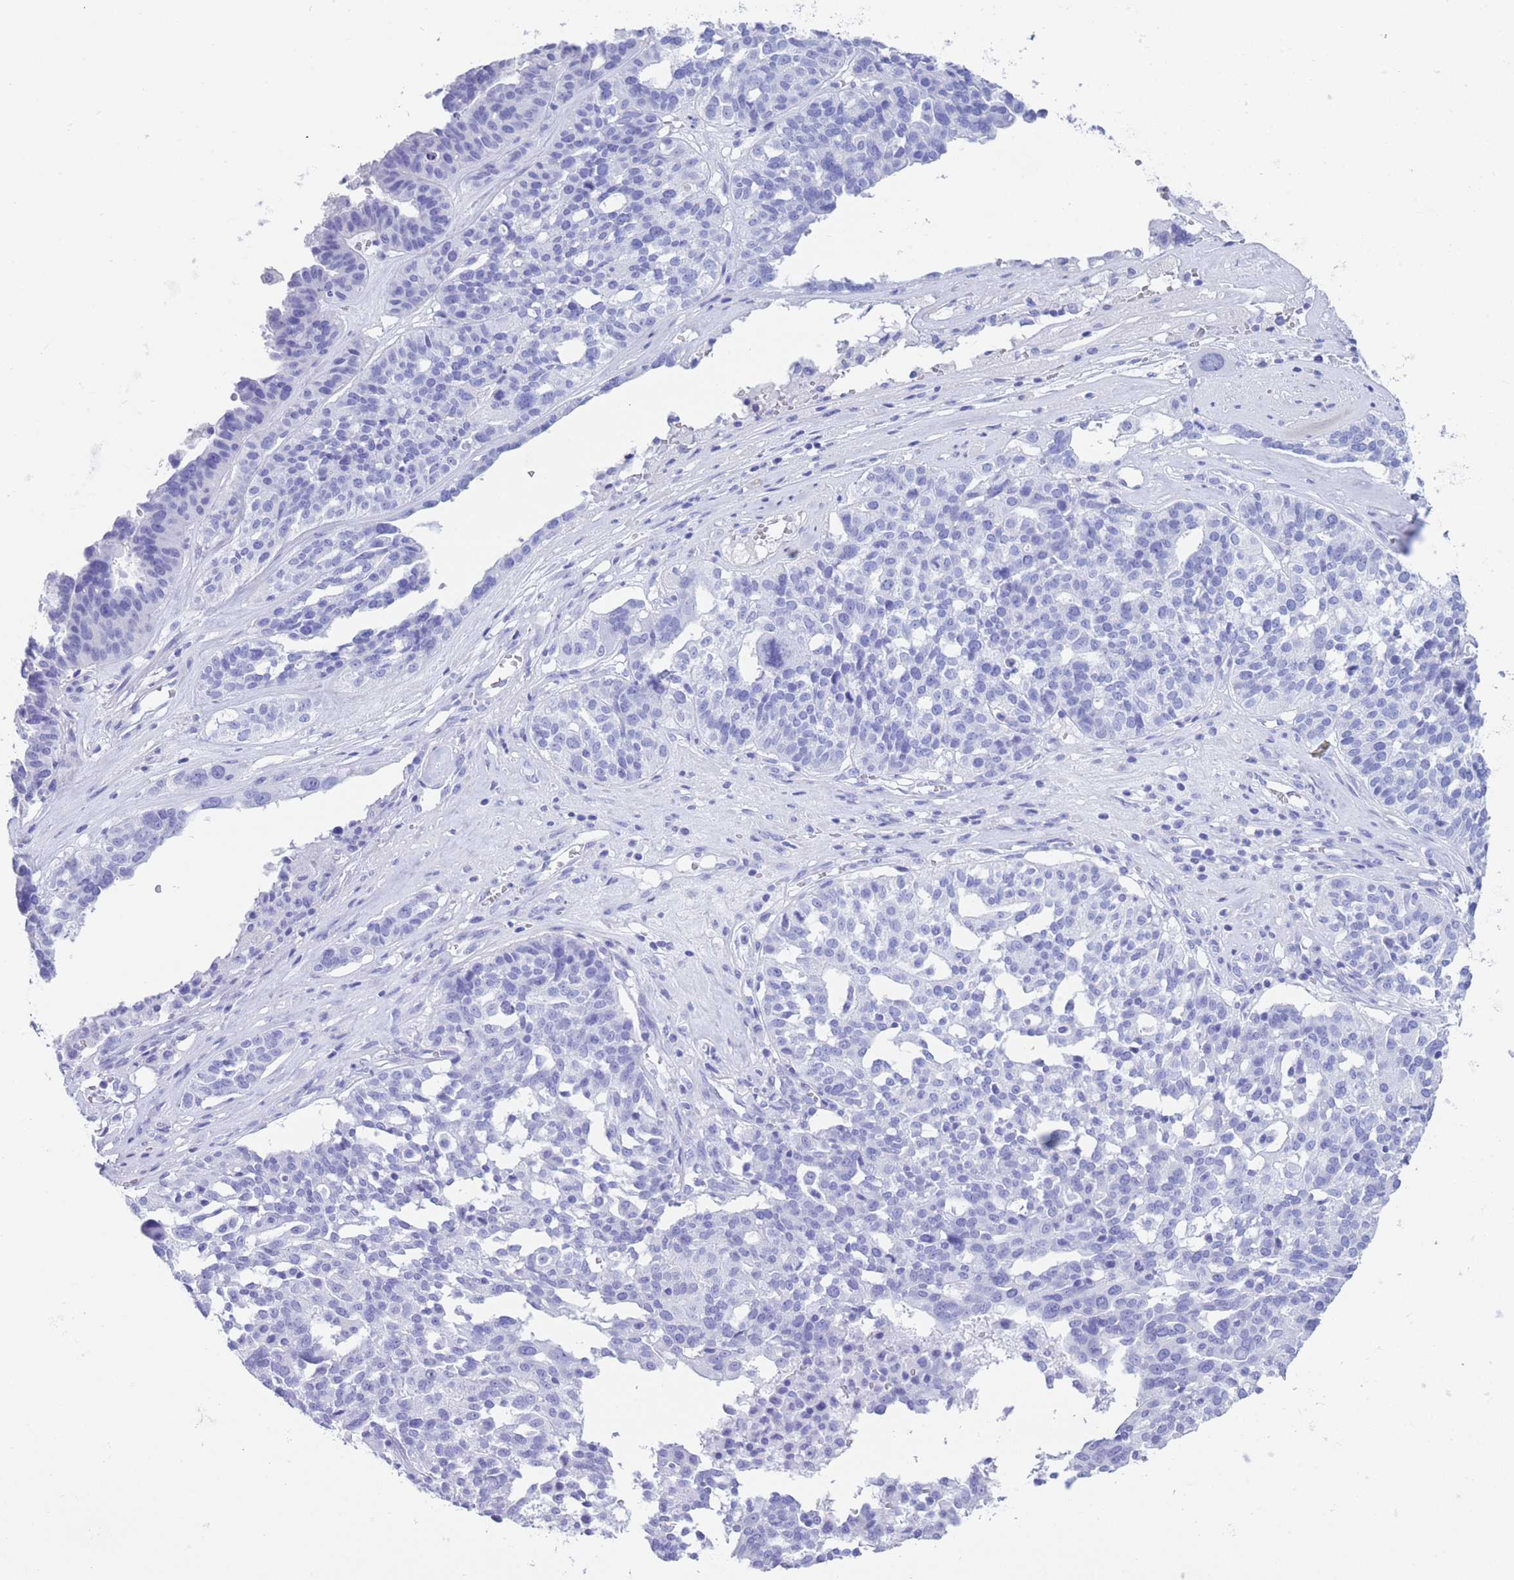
{"staining": {"intensity": "negative", "quantity": "none", "location": "none"}, "tissue": "ovarian cancer", "cell_type": "Tumor cells", "image_type": "cancer", "snomed": [{"axis": "morphology", "description": "Cystadenocarcinoma, serous, NOS"}, {"axis": "topography", "description": "Ovary"}], "caption": "DAB immunohistochemical staining of human serous cystadenocarcinoma (ovarian) demonstrates no significant staining in tumor cells. Brightfield microscopy of immunohistochemistry stained with DAB (3,3'-diaminobenzidine) (brown) and hematoxylin (blue), captured at high magnification.", "gene": "SLCO1B3", "patient": {"sex": "female", "age": 59}}